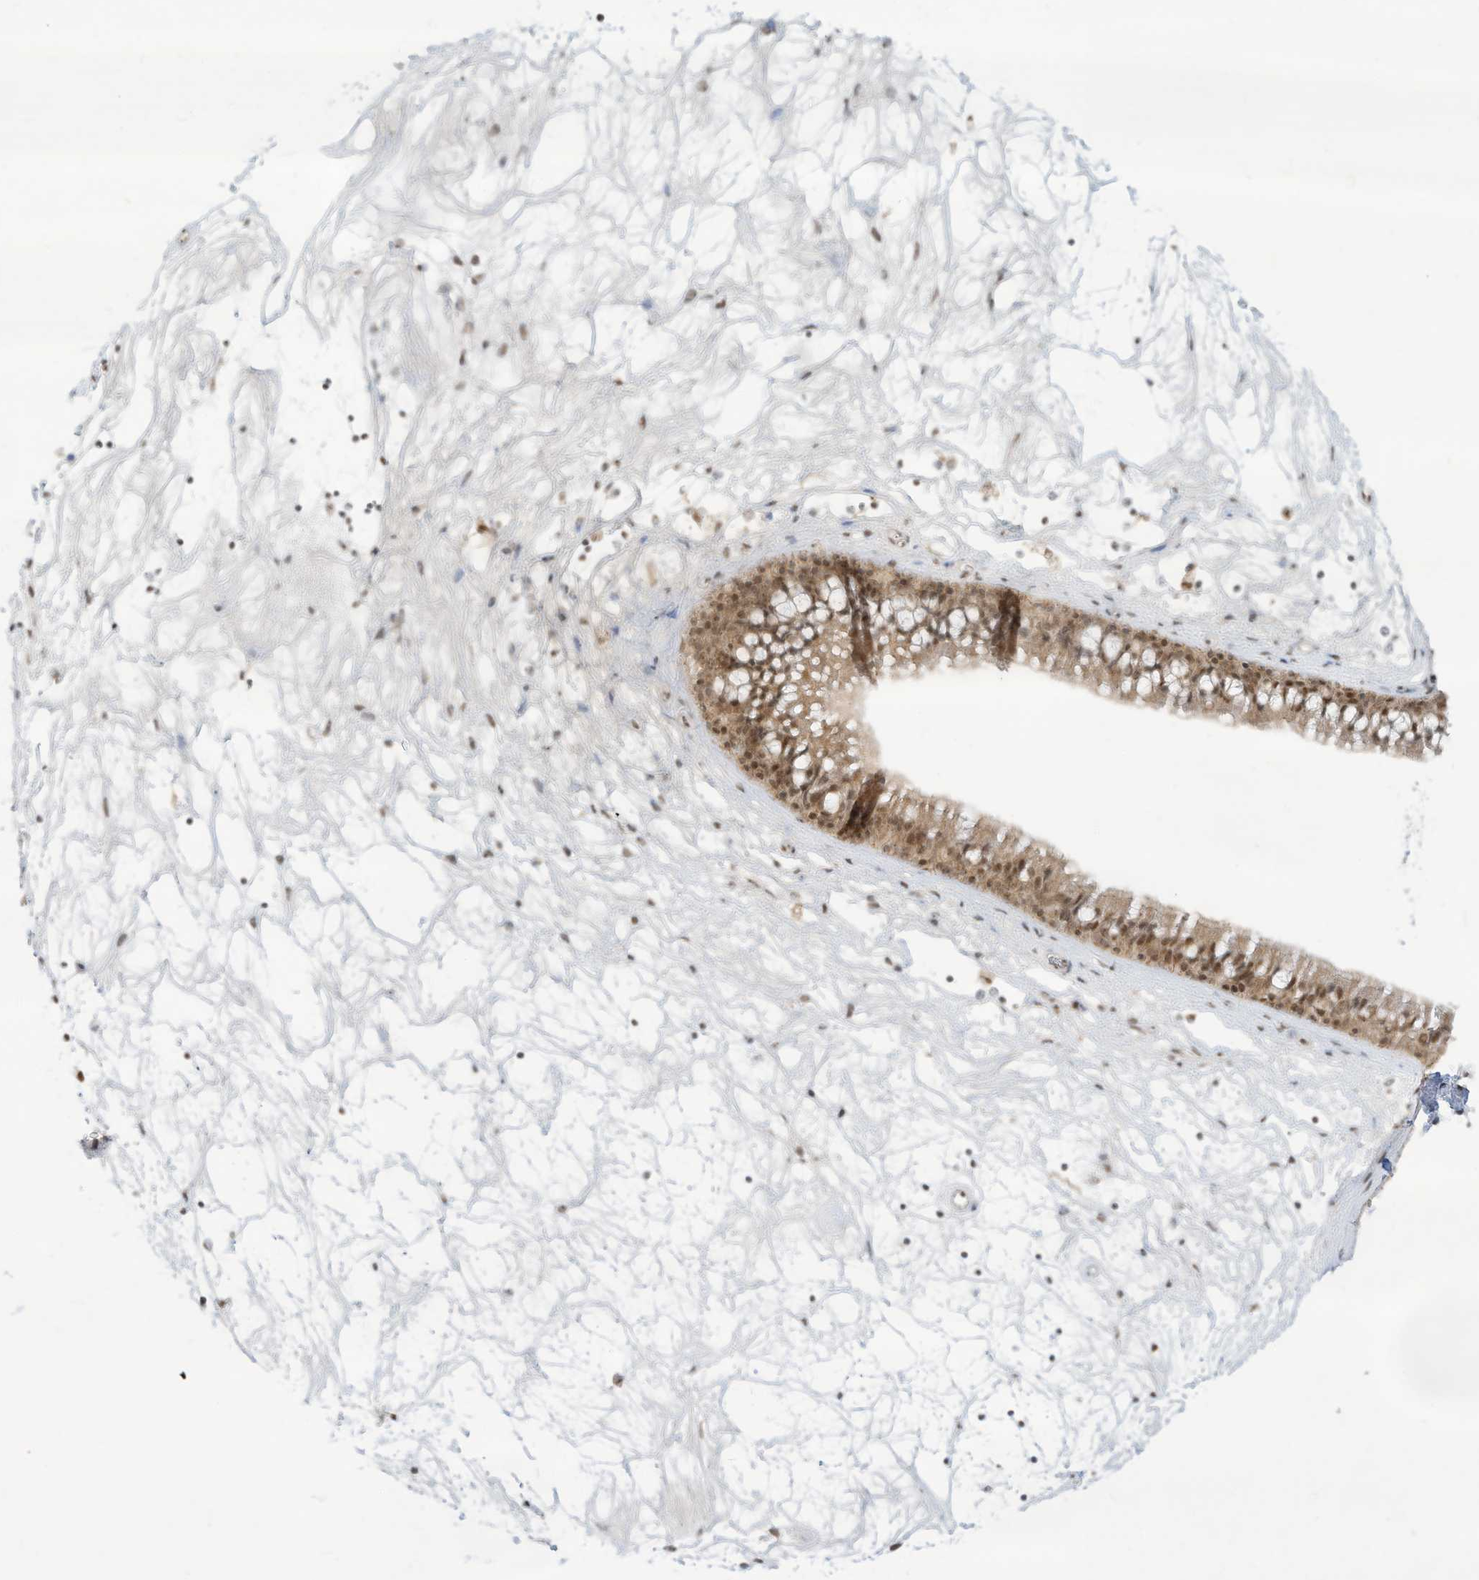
{"staining": {"intensity": "moderate", "quantity": ">75%", "location": "cytoplasmic/membranous,nuclear"}, "tissue": "nasopharynx", "cell_type": "Respiratory epithelial cells", "image_type": "normal", "snomed": [{"axis": "morphology", "description": "Normal tissue, NOS"}, {"axis": "topography", "description": "Nasopharynx"}], "caption": "Nasopharynx stained with DAB (3,3'-diaminobenzidine) immunohistochemistry demonstrates medium levels of moderate cytoplasmic/membranous,nuclear staining in about >75% of respiratory epithelial cells.", "gene": "NHSL1", "patient": {"sex": "male", "age": 64}}